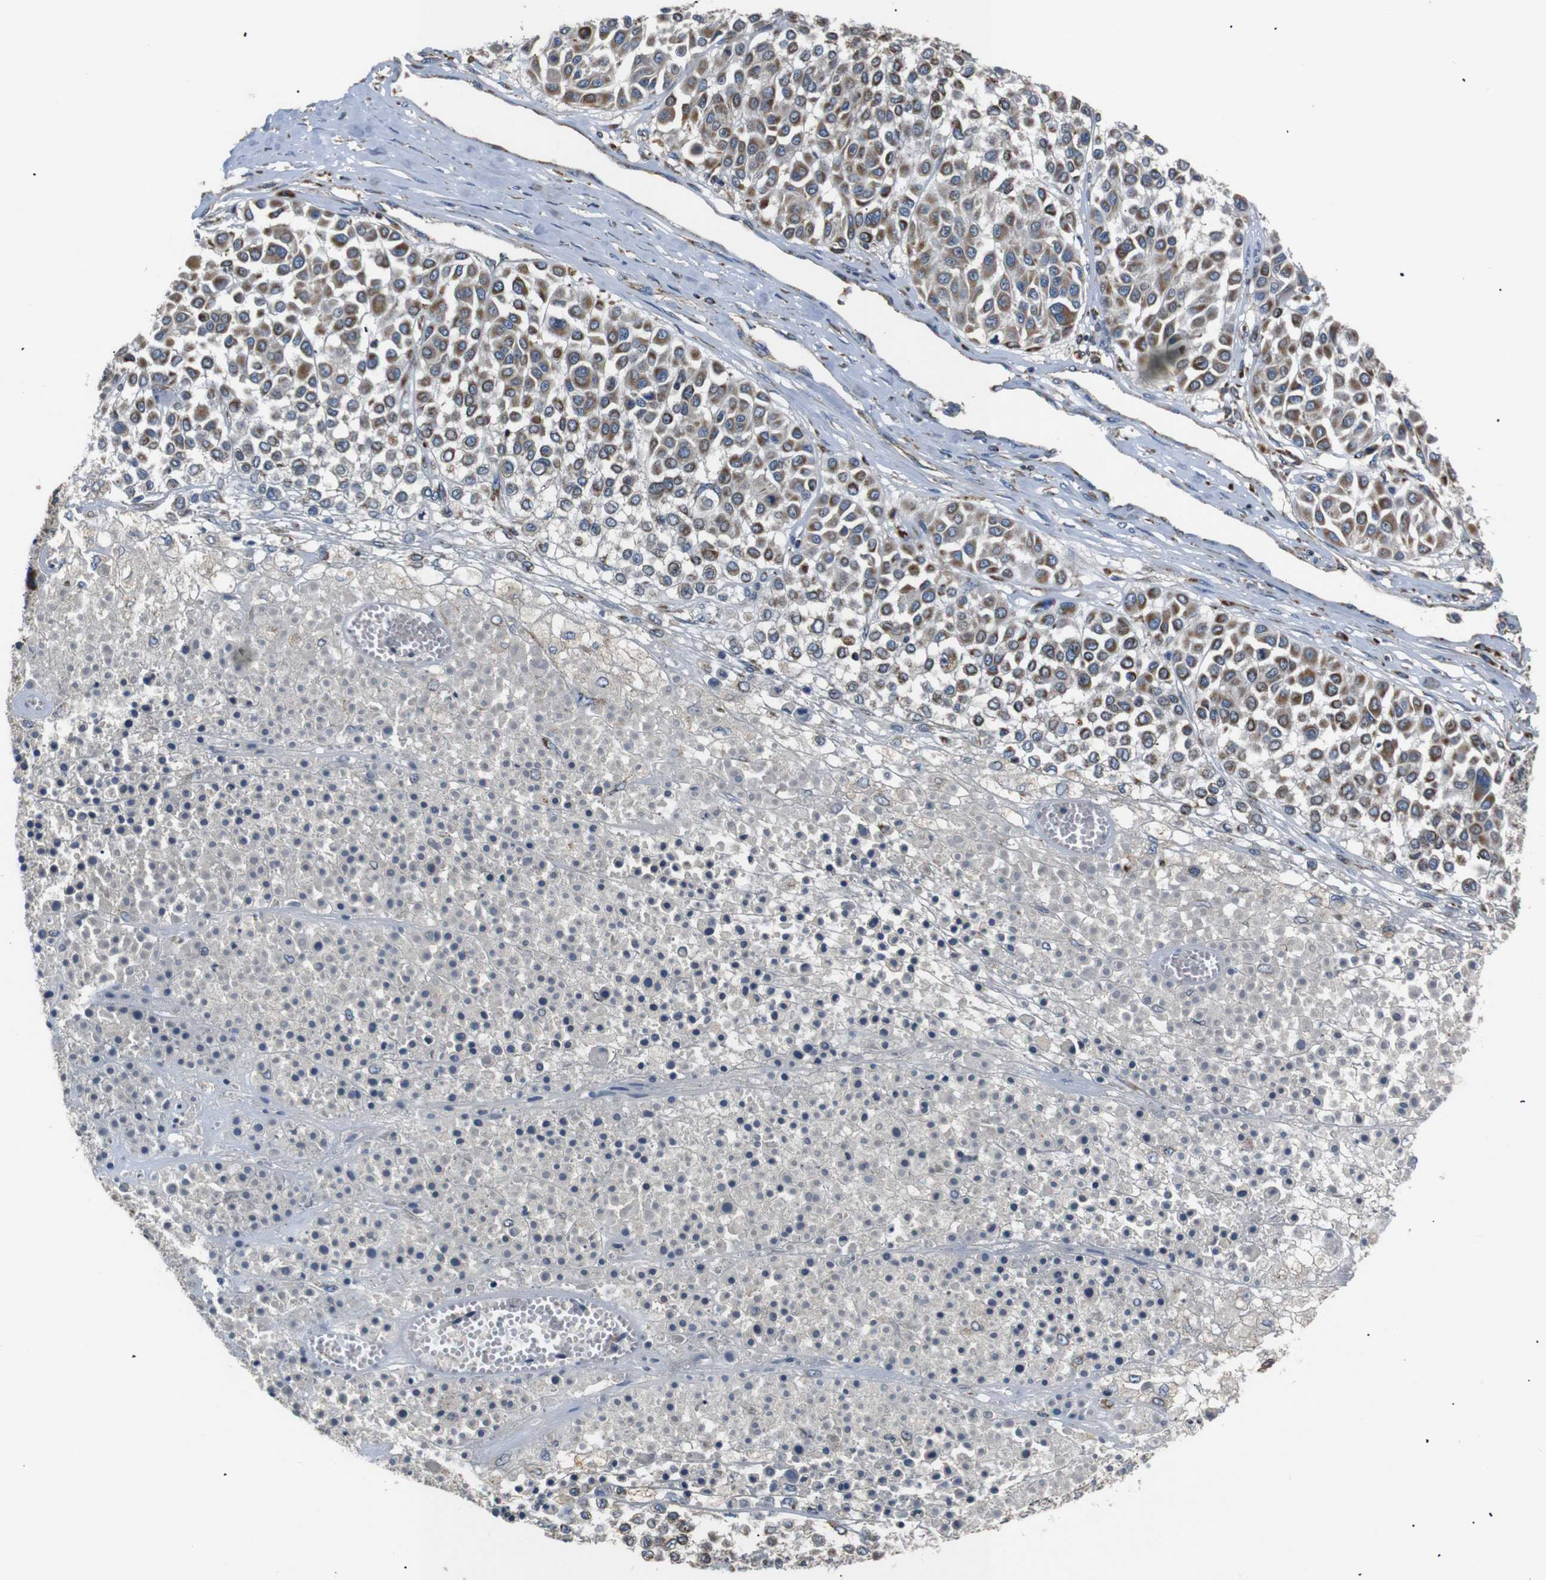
{"staining": {"intensity": "moderate", "quantity": ">75%", "location": "cytoplasmic/membranous"}, "tissue": "melanoma", "cell_type": "Tumor cells", "image_type": "cancer", "snomed": [{"axis": "morphology", "description": "Malignant melanoma, Metastatic site"}, {"axis": "topography", "description": "Soft tissue"}], "caption": "An immunohistochemistry (IHC) micrograph of tumor tissue is shown. Protein staining in brown labels moderate cytoplasmic/membranous positivity in melanoma within tumor cells.", "gene": "NETO2", "patient": {"sex": "male", "age": 41}}